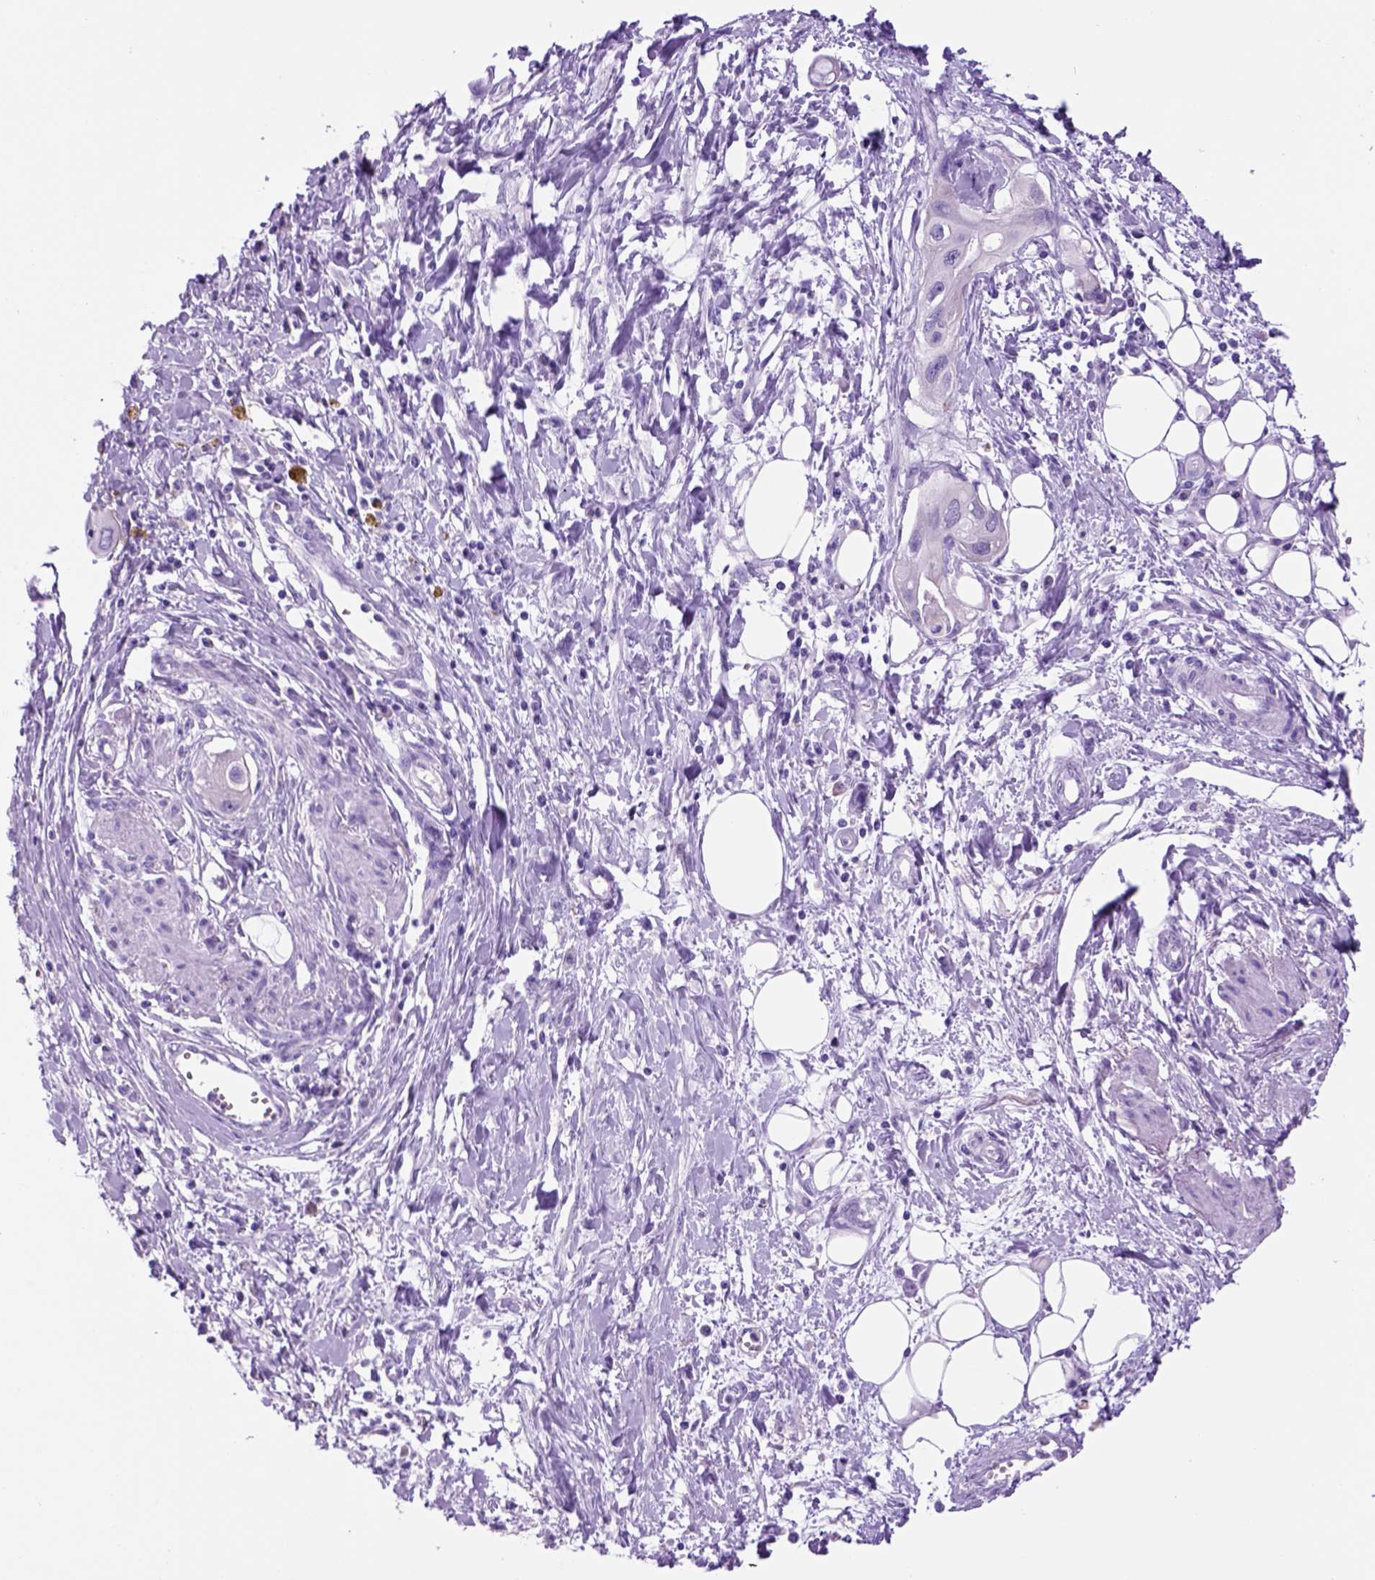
{"staining": {"intensity": "negative", "quantity": "none", "location": "none"}, "tissue": "pancreatic cancer", "cell_type": "Tumor cells", "image_type": "cancer", "snomed": [{"axis": "morphology", "description": "Adenocarcinoma, NOS"}, {"axis": "topography", "description": "Pancreas"}], "caption": "This is an immunohistochemistry (IHC) photomicrograph of human pancreatic adenocarcinoma. There is no expression in tumor cells.", "gene": "HHIPL2", "patient": {"sex": "male", "age": 60}}